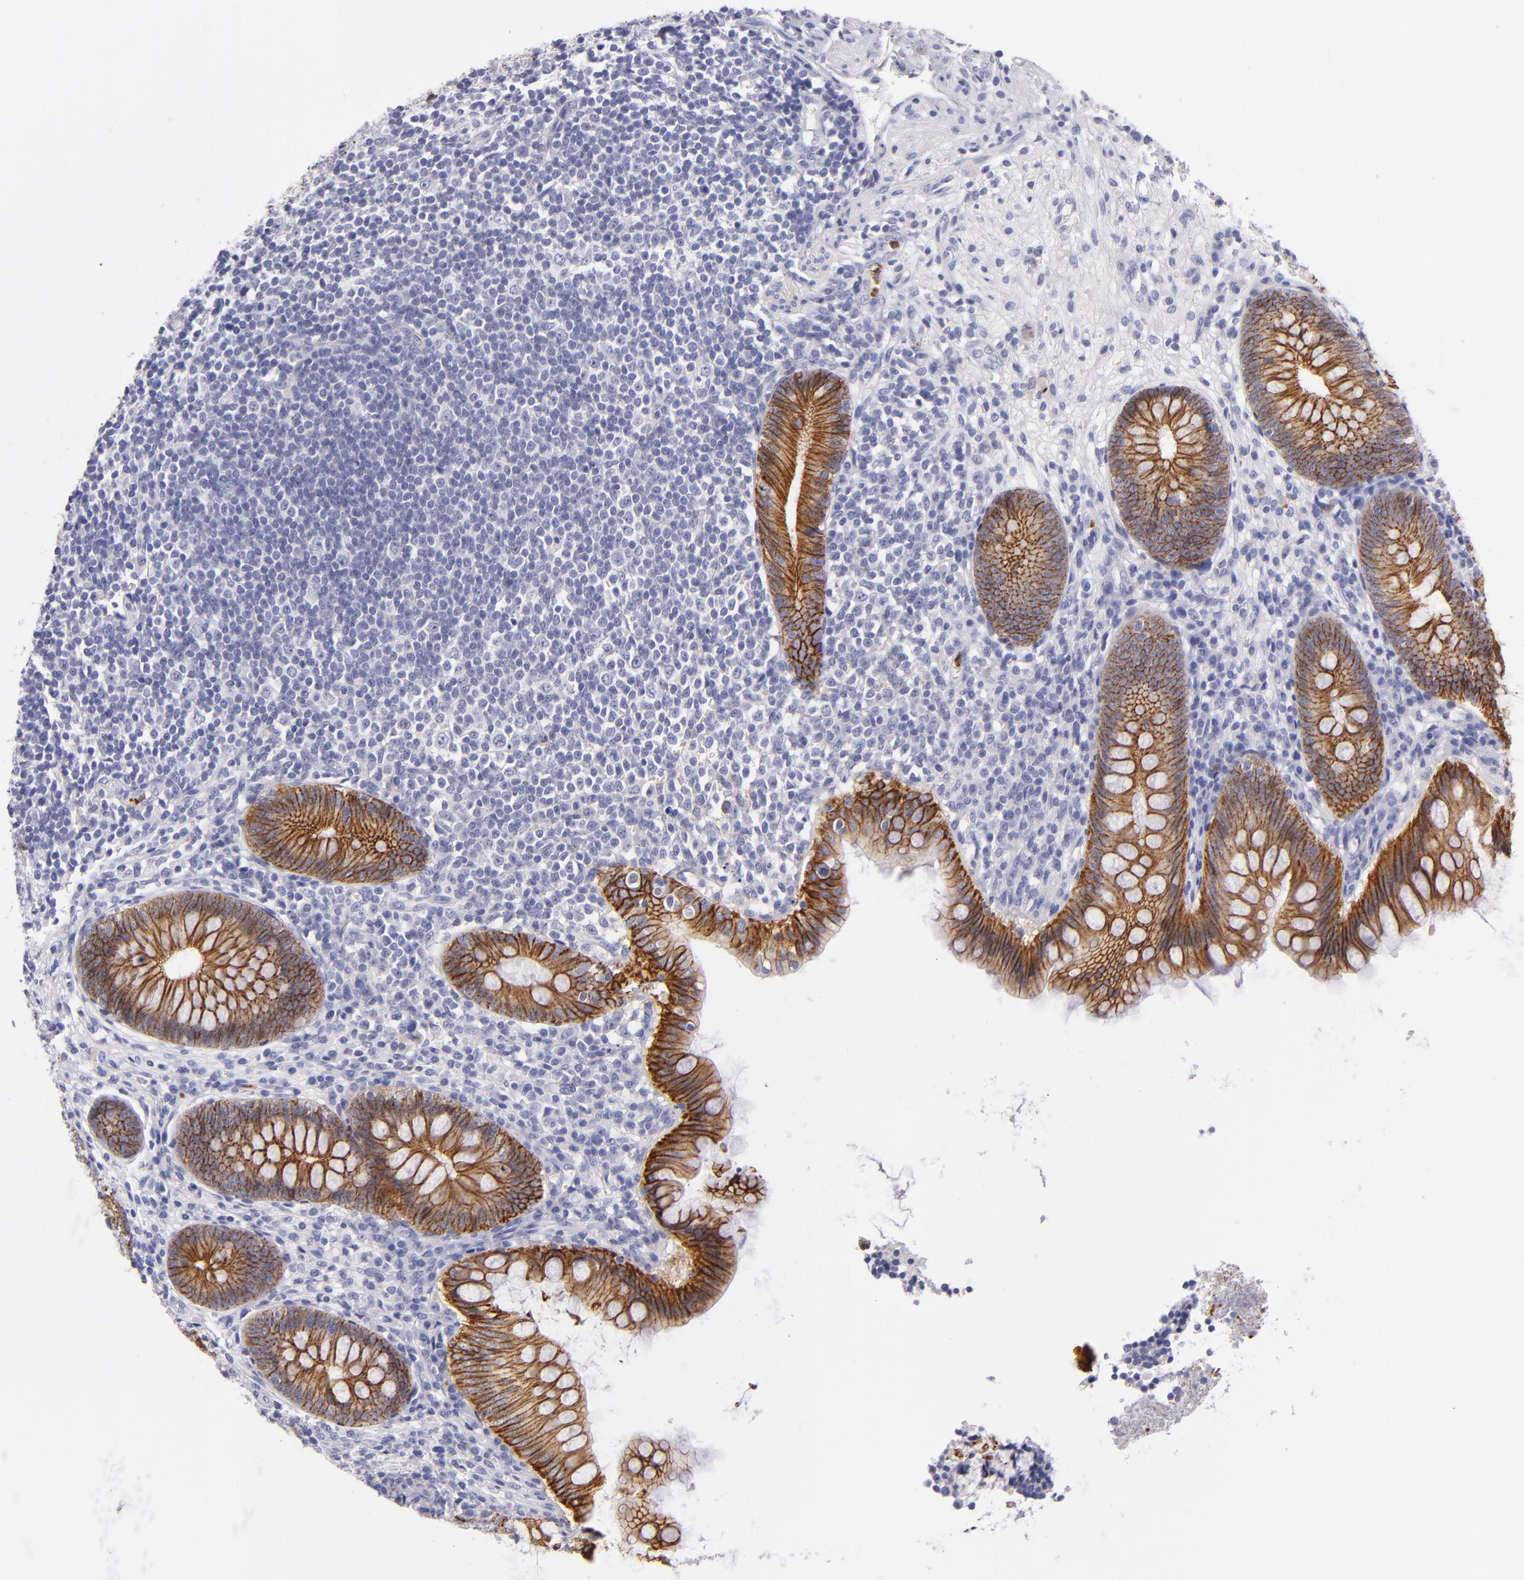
{"staining": {"intensity": "strong", "quantity": ">75%", "location": "cytoplasmic/membranous"}, "tissue": "appendix", "cell_type": "Glandular cells", "image_type": "normal", "snomed": [{"axis": "morphology", "description": "Normal tissue, NOS"}, {"axis": "topography", "description": "Appendix"}], "caption": "A brown stain labels strong cytoplasmic/membranous expression of a protein in glandular cells of benign human appendix. (brown staining indicates protein expression, while blue staining denotes nuclei).", "gene": "CDH3", "patient": {"sex": "female", "age": 66}}